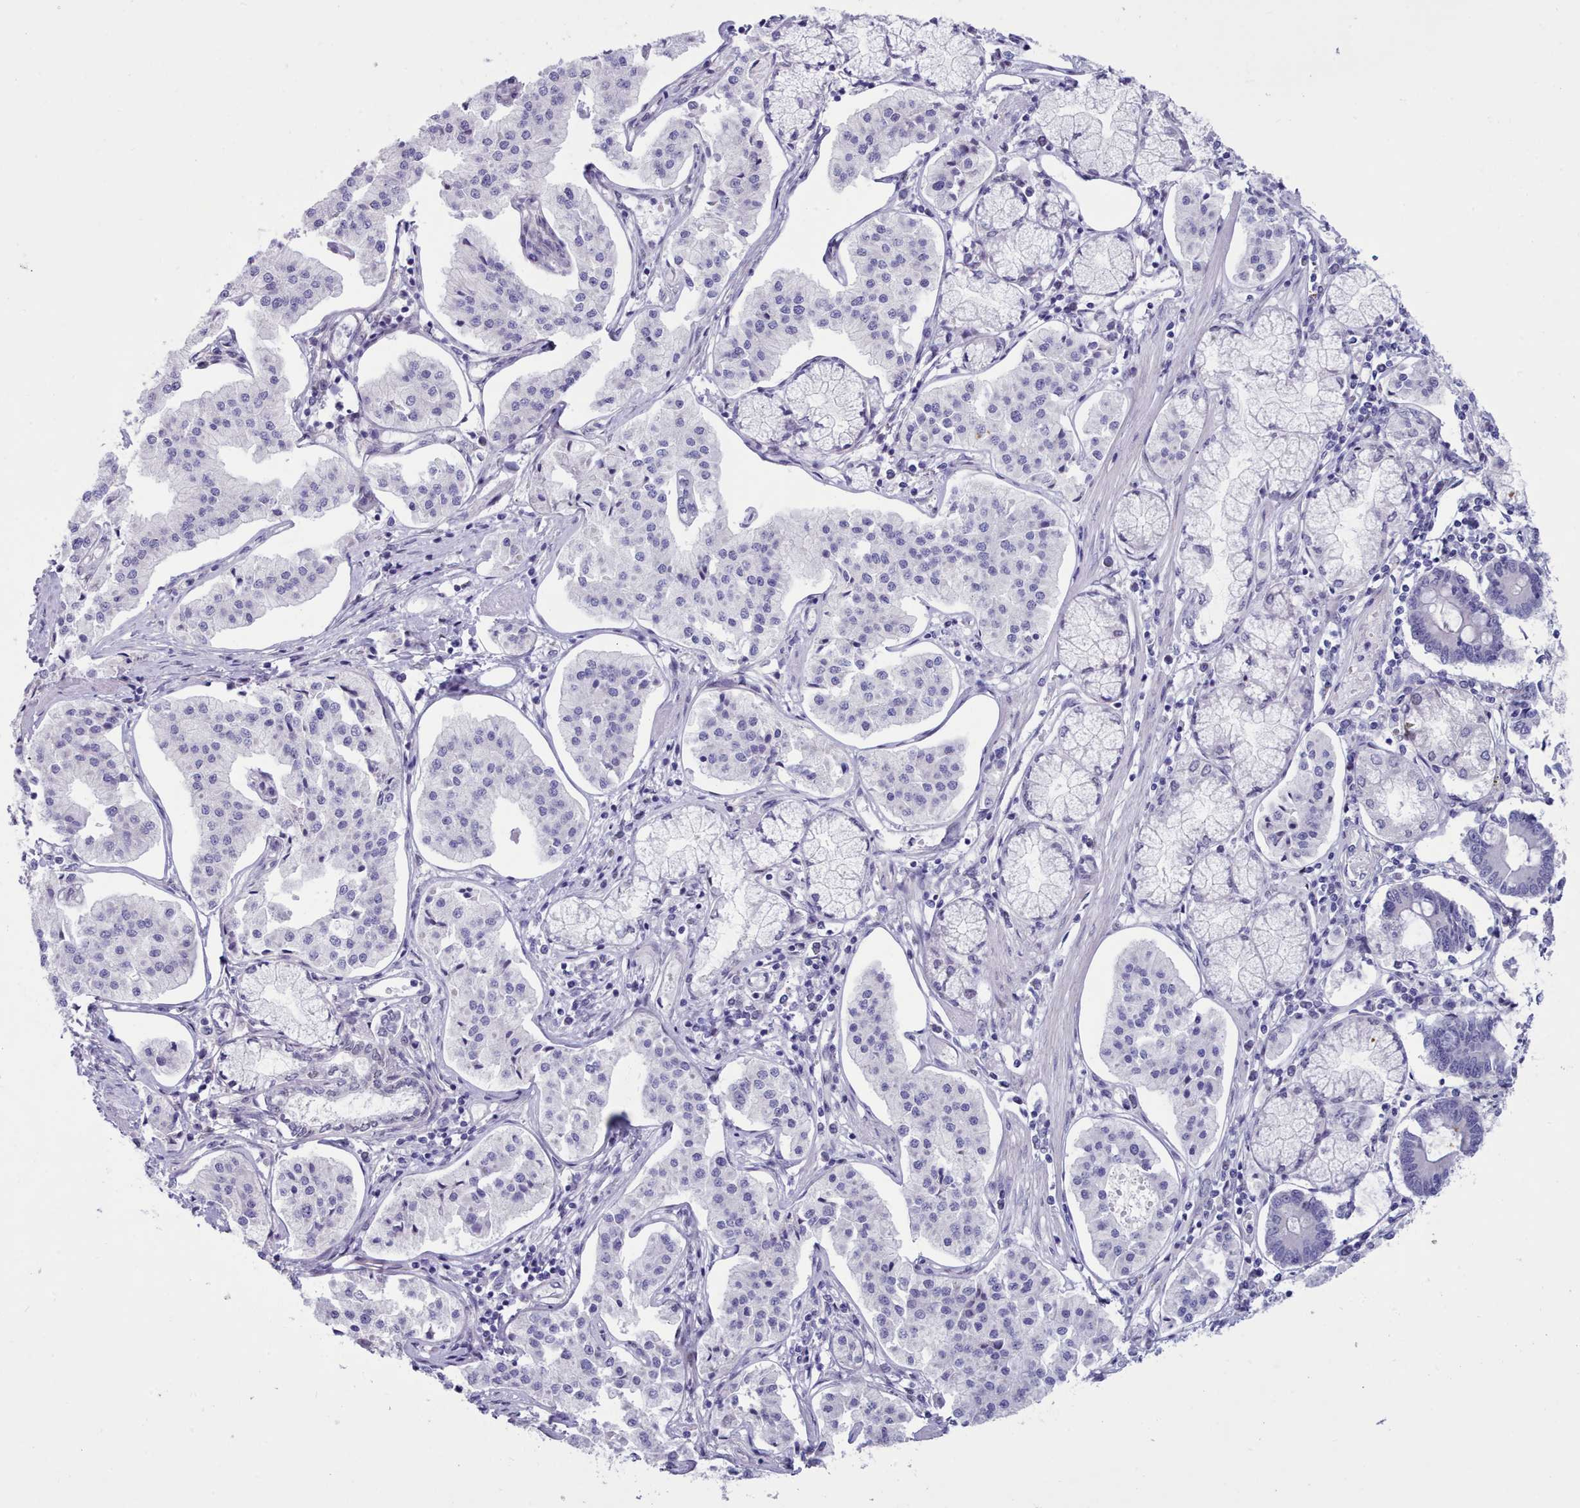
{"staining": {"intensity": "negative", "quantity": "none", "location": "none"}, "tissue": "pancreatic cancer", "cell_type": "Tumor cells", "image_type": "cancer", "snomed": [{"axis": "morphology", "description": "Adenocarcinoma, NOS"}, {"axis": "topography", "description": "Pancreas"}], "caption": "The image reveals no staining of tumor cells in adenocarcinoma (pancreatic).", "gene": "TMEM253", "patient": {"sex": "female", "age": 50}}